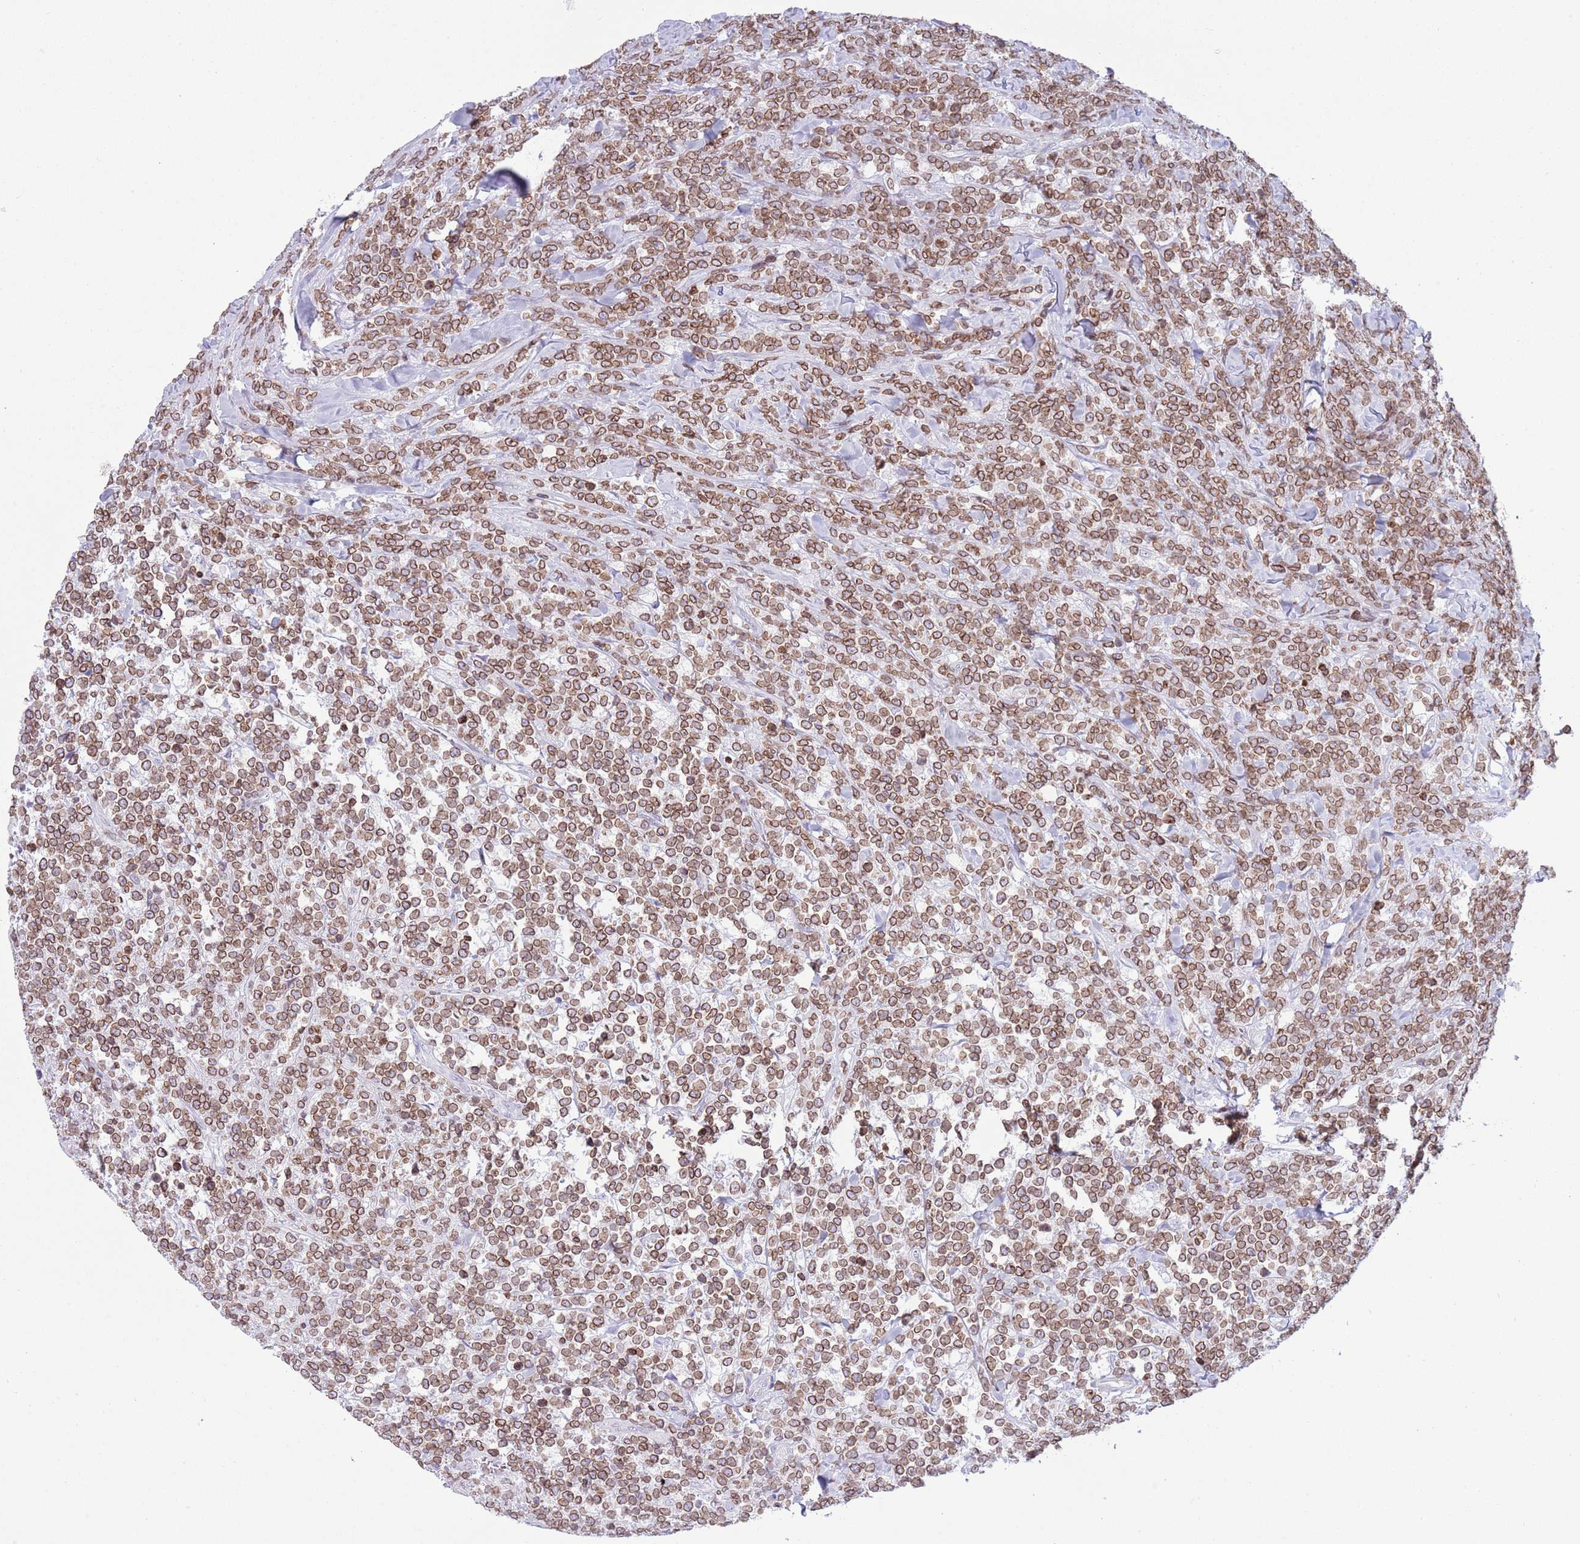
{"staining": {"intensity": "moderate", "quantity": ">75%", "location": "cytoplasmic/membranous,nuclear"}, "tissue": "lymphoma", "cell_type": "Tumor cells", "image_type": "cancer", "snomed": [{"axis": "morphology", "description": "Malignant lymphoma, non-Hodgkin's type, High grade"}, {"axis": "topography", "description": "Small intestine"}], "caption": "A medium amount of moderate cytoplasmic/membranous and nuclear expression is present in approximately >75% of tumor cells in malignant lymphoma, non-Hodgkin's type (high-grade) tissue.", "gene": "LBR", "patient": {"sex": "male", "age": 8}}